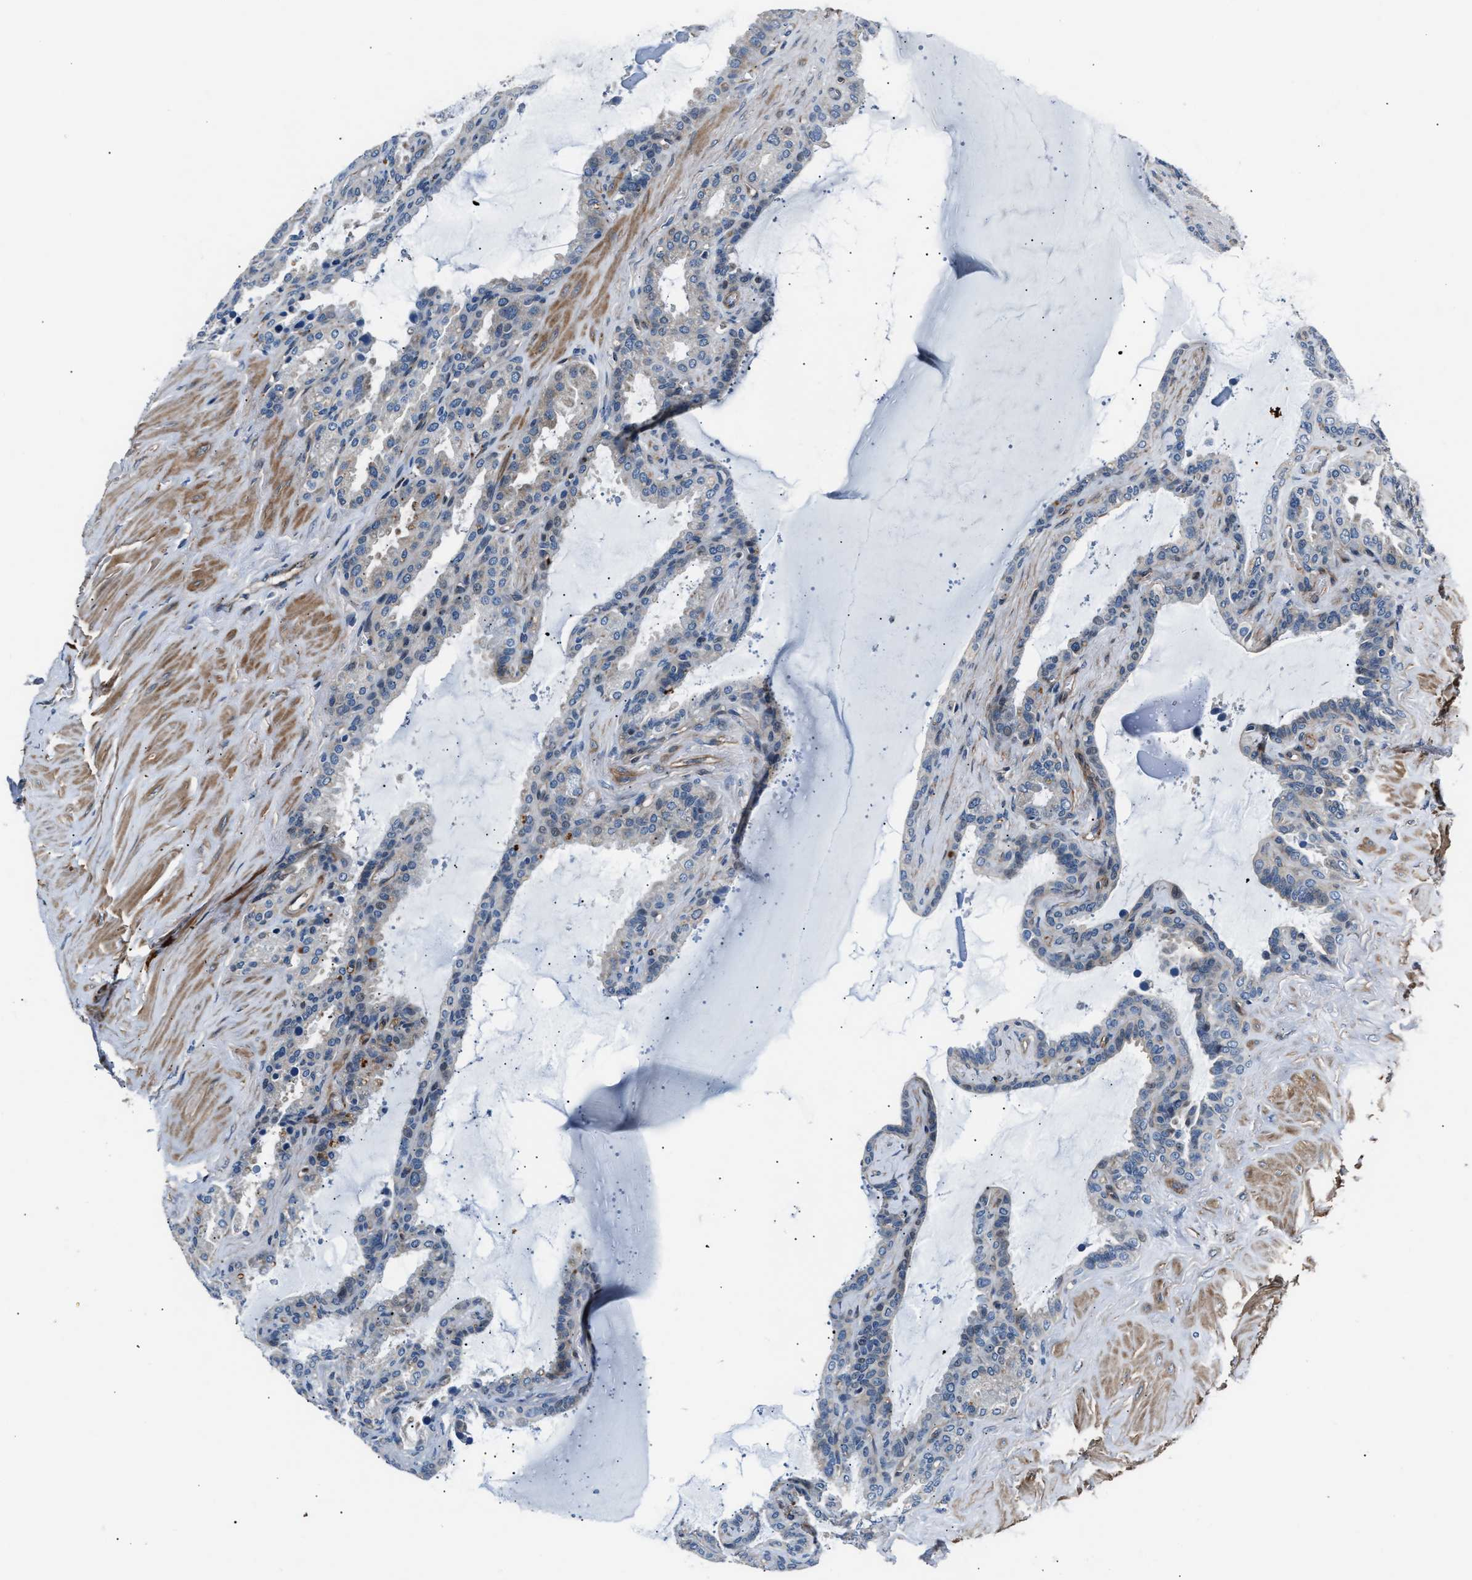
{"staining": {"intensity": "negative", "quantity": "none", "location": "none"}, "tissue": "seminal vesicle", "cell_type": "Glandular cells", "image_type": "normal", "snomed": [{"axis": "morphology", "description": "Normal tissue, NOS"}, {"axis": "topography", "description": "Seminal veicle"}], "caption": "A high-resolution image shows immunohistochemistry staining of unremarkable seminal vesicle, which displays no significant staining in glandular cells. The staining was performed using DAB (3,3'-diaminobenzidine) to visualize the protein expression in brown, while the nuclei were stained in blue with hematoxylin (Magnification: 20x).", "gene": "MPDZ", "patient": {"sex": "male", "age": 46}}